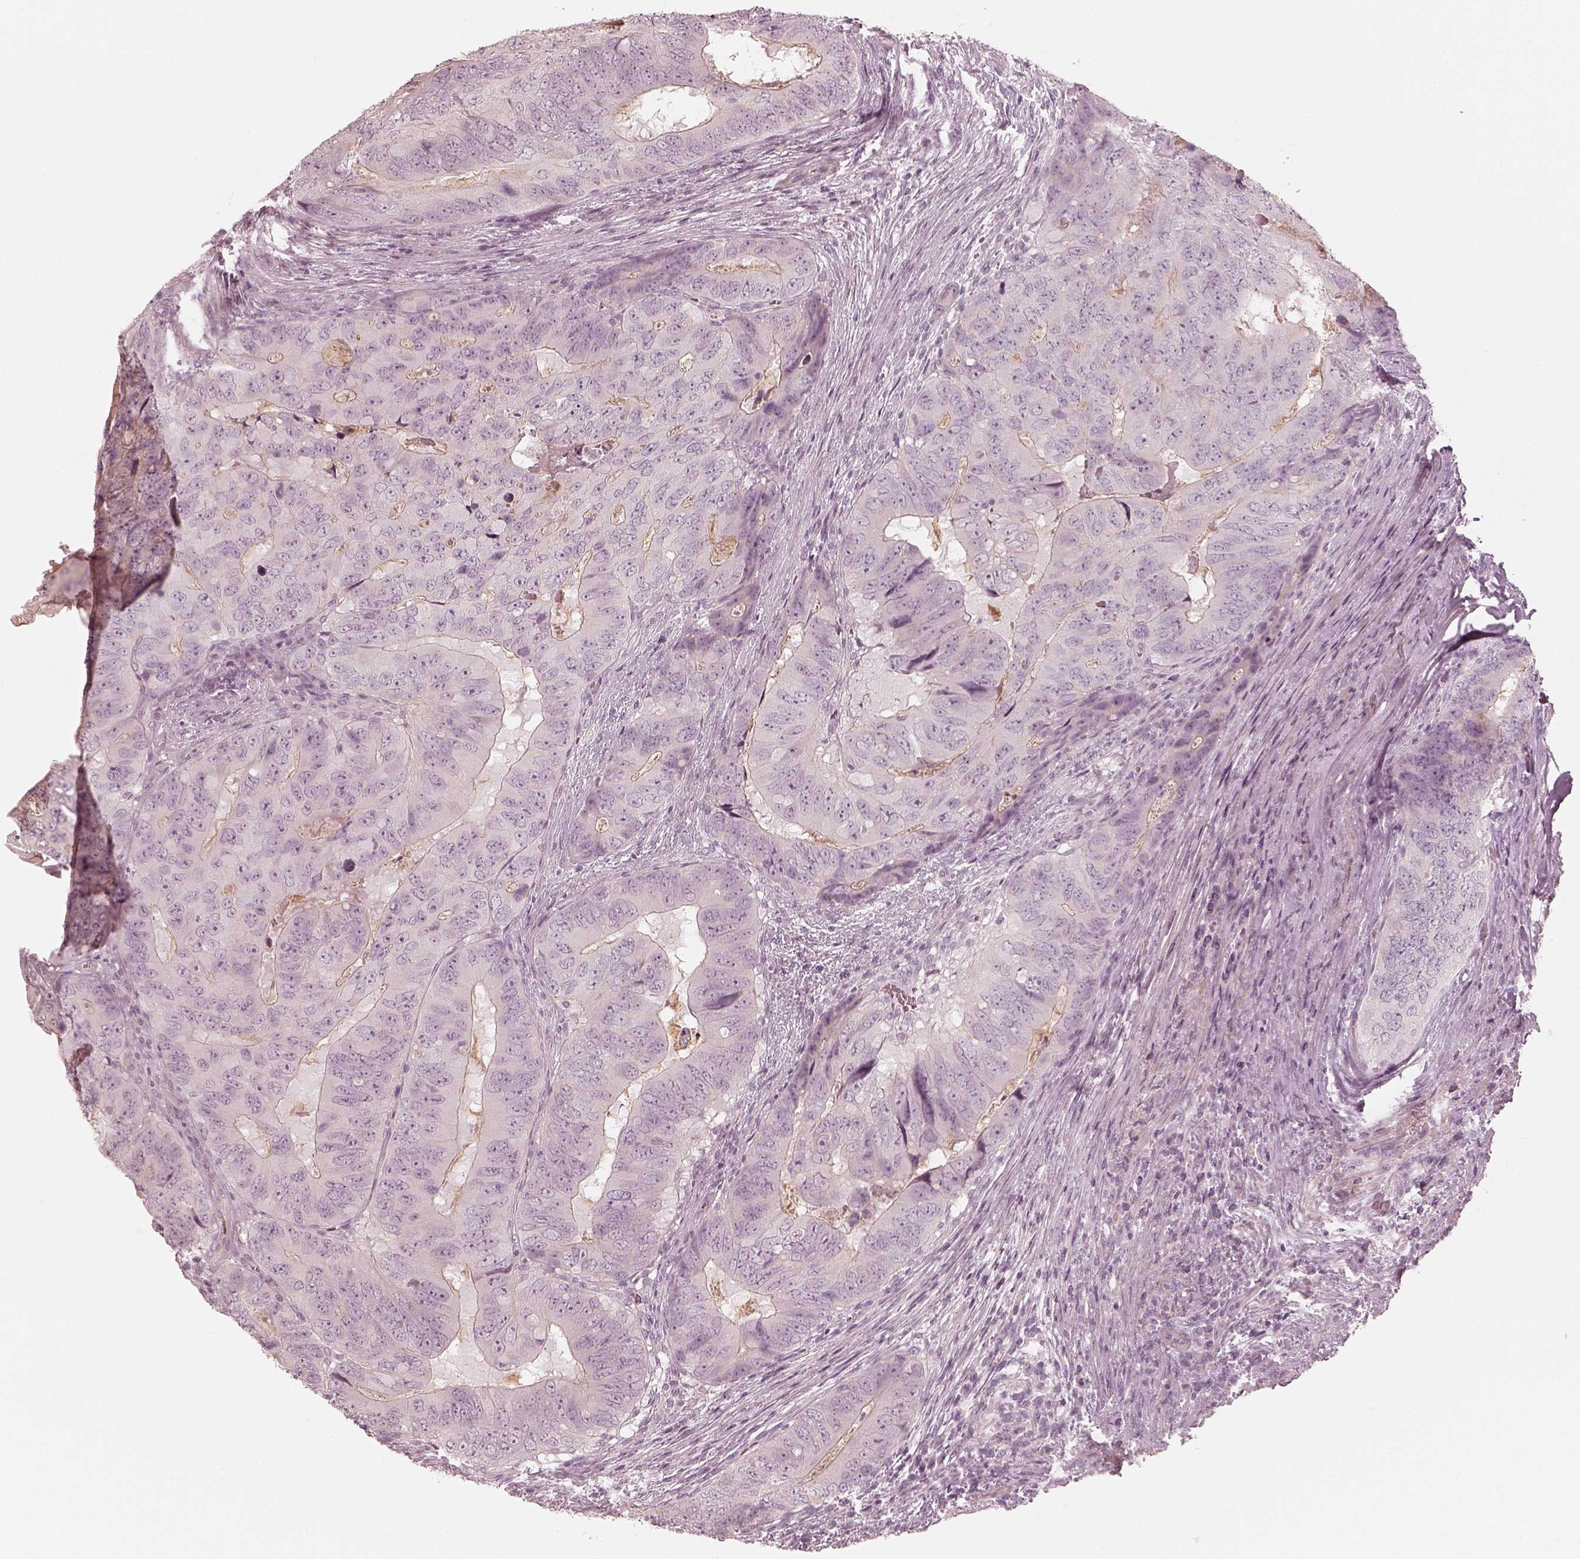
{"staining": {"intensity": "negative", "quantity": "none", "location": "none"}, "tissue": "colorectal cancer", "cell_type": "Tumor cells", "image_type": "cancer", "snomed": [{"axis": "morphology", "description": "Adenocarcinoma, NOS"}, {"axis": "topography", "description": "Colon"}], "caption": "Immunohistochemistry (IHC) micrograph of neoplastic tissue: human adenocarcinoma (colorectal) stained with DAB (3,3'-diaminobenzidine) demonstrates no significant protein positivity in tumor cells. Nuclei are stained in blue.", "gene": "SPATA24", "patient": {"sex": "male", "age": 79}}